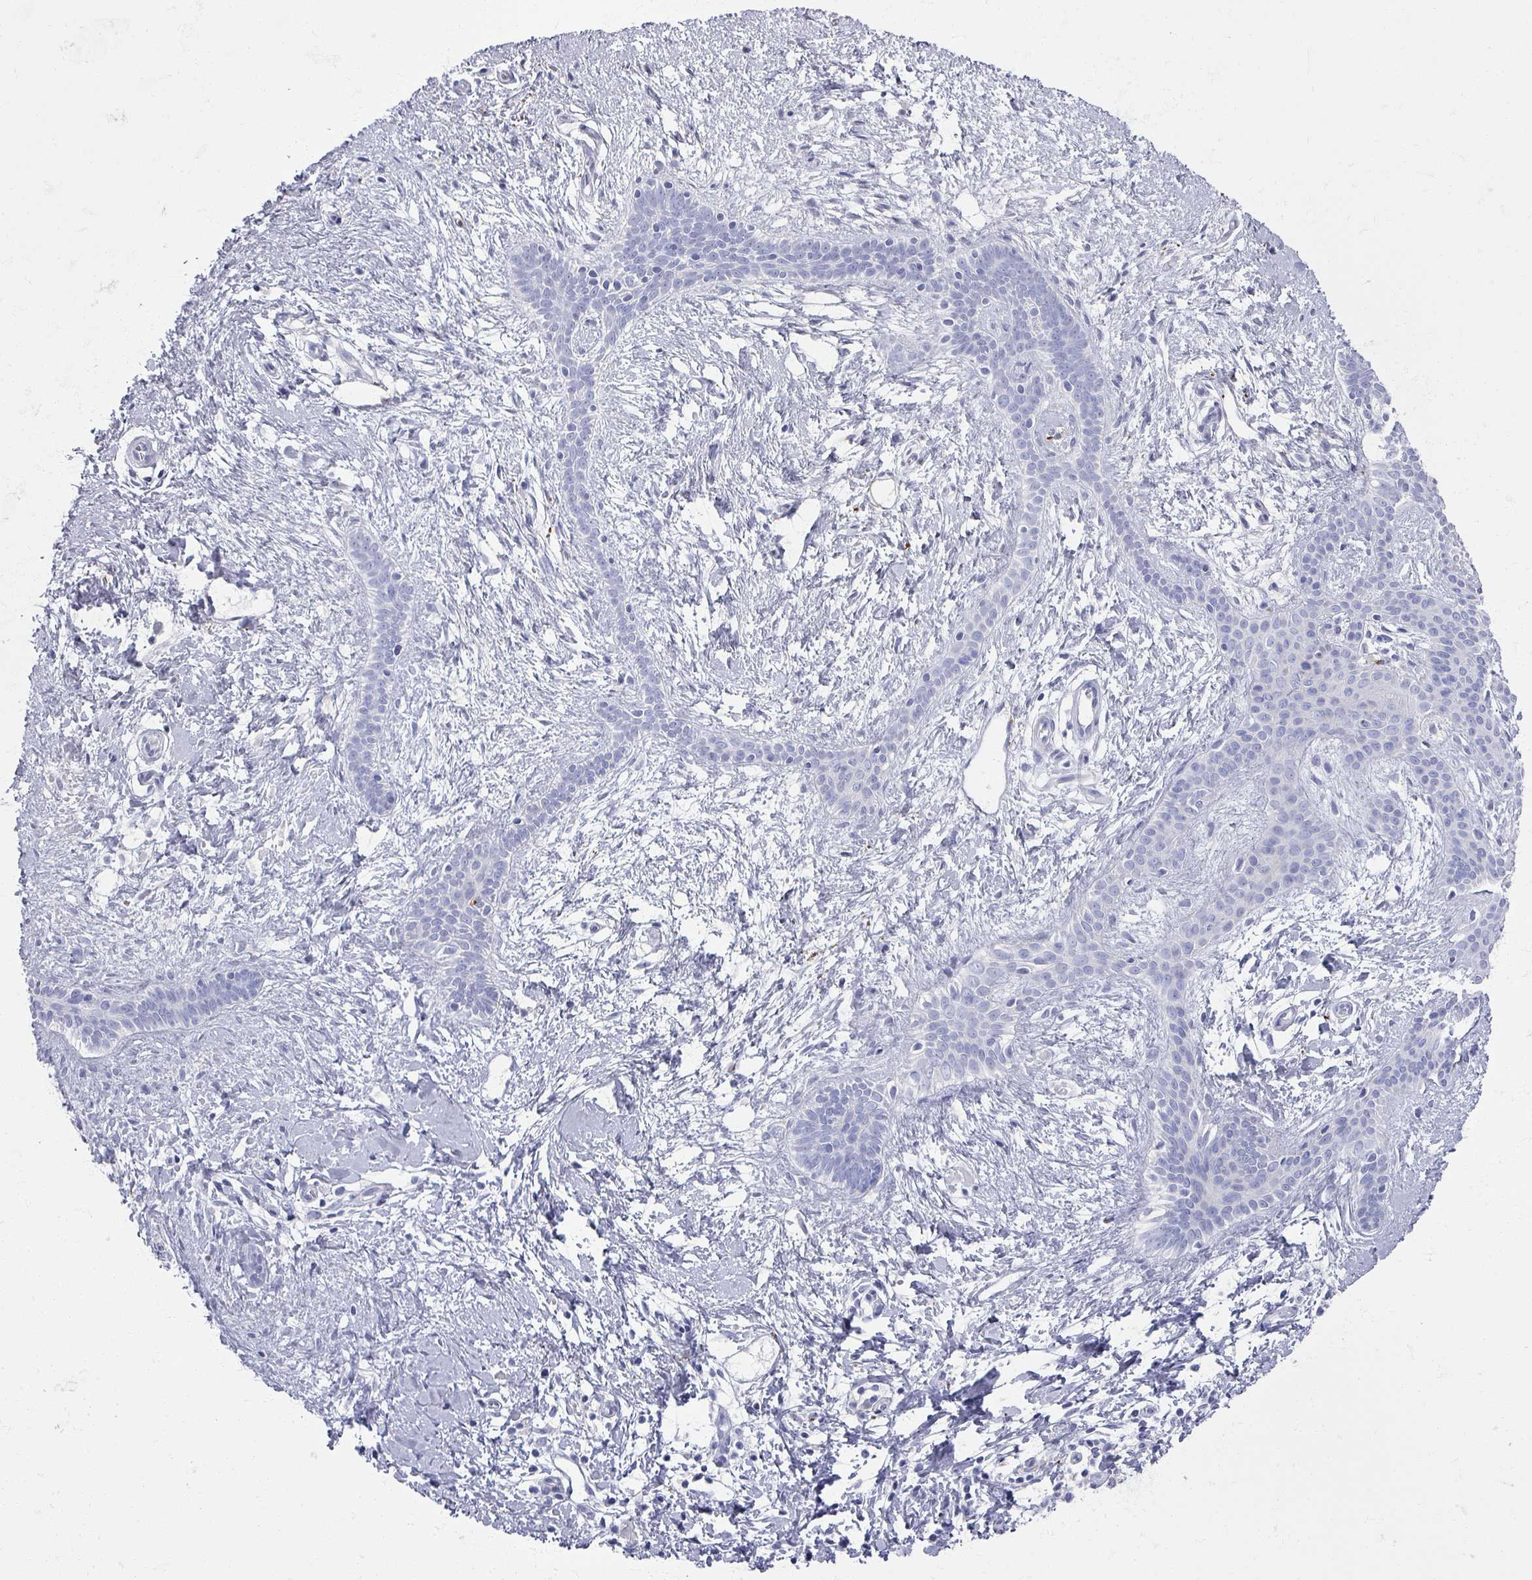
{"staining": {"intensity": "negative", "quantity": "none", "location": "none"}, "tissue": "skin cancer", "cell_type": "Tumor cells", "image_type": "cancer", "snomed": [{"axis": "morphology", "description": "Basal cell carcinoma"}, {"axis": "topography", "description": "Skin"}], "caption": "A histopathology image of human skin cancer (basal cell carcinoma) is negative for staining in tumor cells.", "gene": "OMG", "patient": {"sex": "male", "age": 78}}